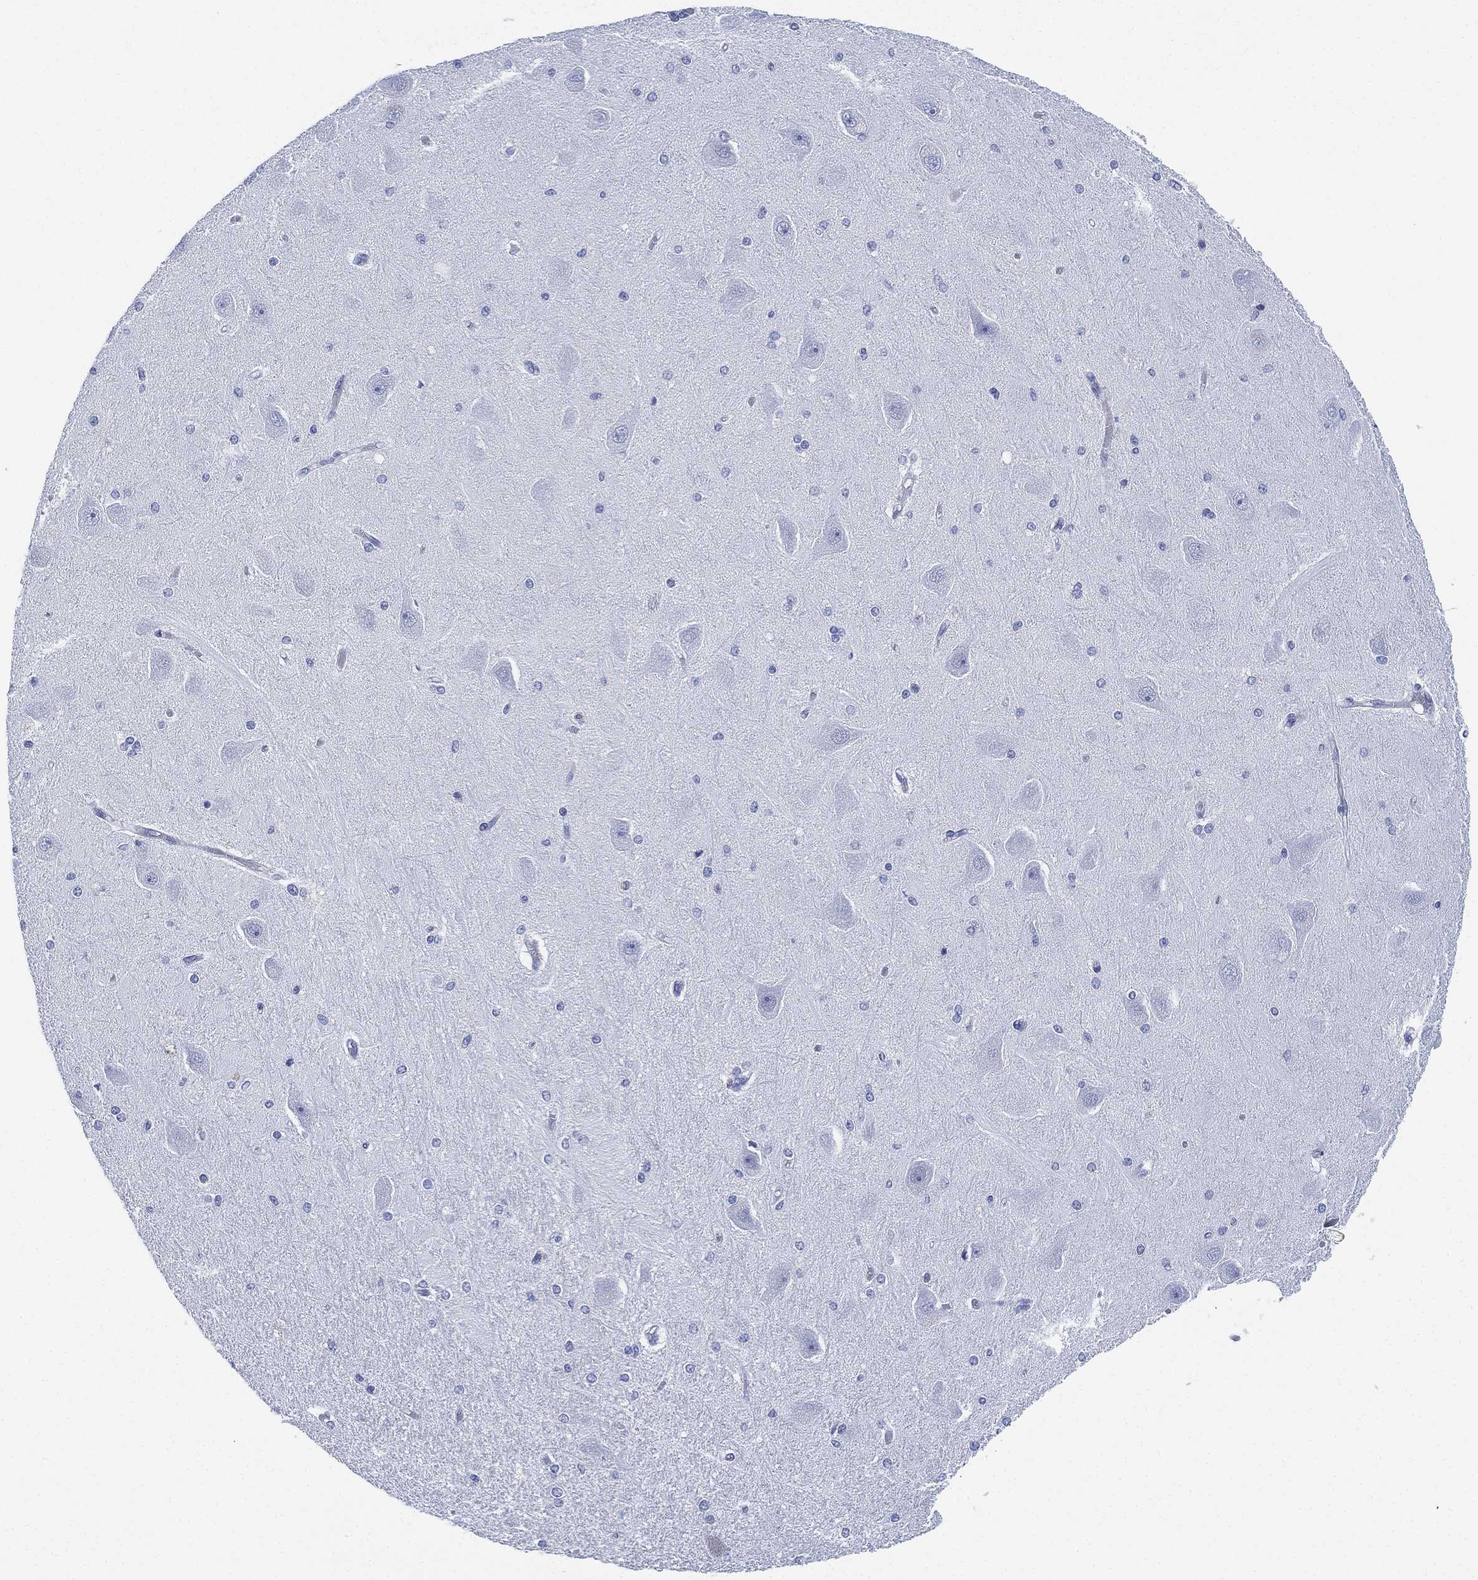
{"staining": {"intensity": "negative", "quantity": "none", "location": "none"}, "tissue": "hippocampus", "cell_type": "Glial cells", "image_type": "normal", "snomed": [{"axis": "morphology", "description": "Normal tissue, NOS"}, {"axis": "topography", "description": "Hippocampus"}], "caption": "Immunohistochemistry of normal hippocampus demonstrates no staining in glial cells. The staining is performed using DAB brown chromogen with nuclei counter-stained in using hematoxylin.", "gene": "PSKH2", "patient": {"sex": "female", "age": 54}}